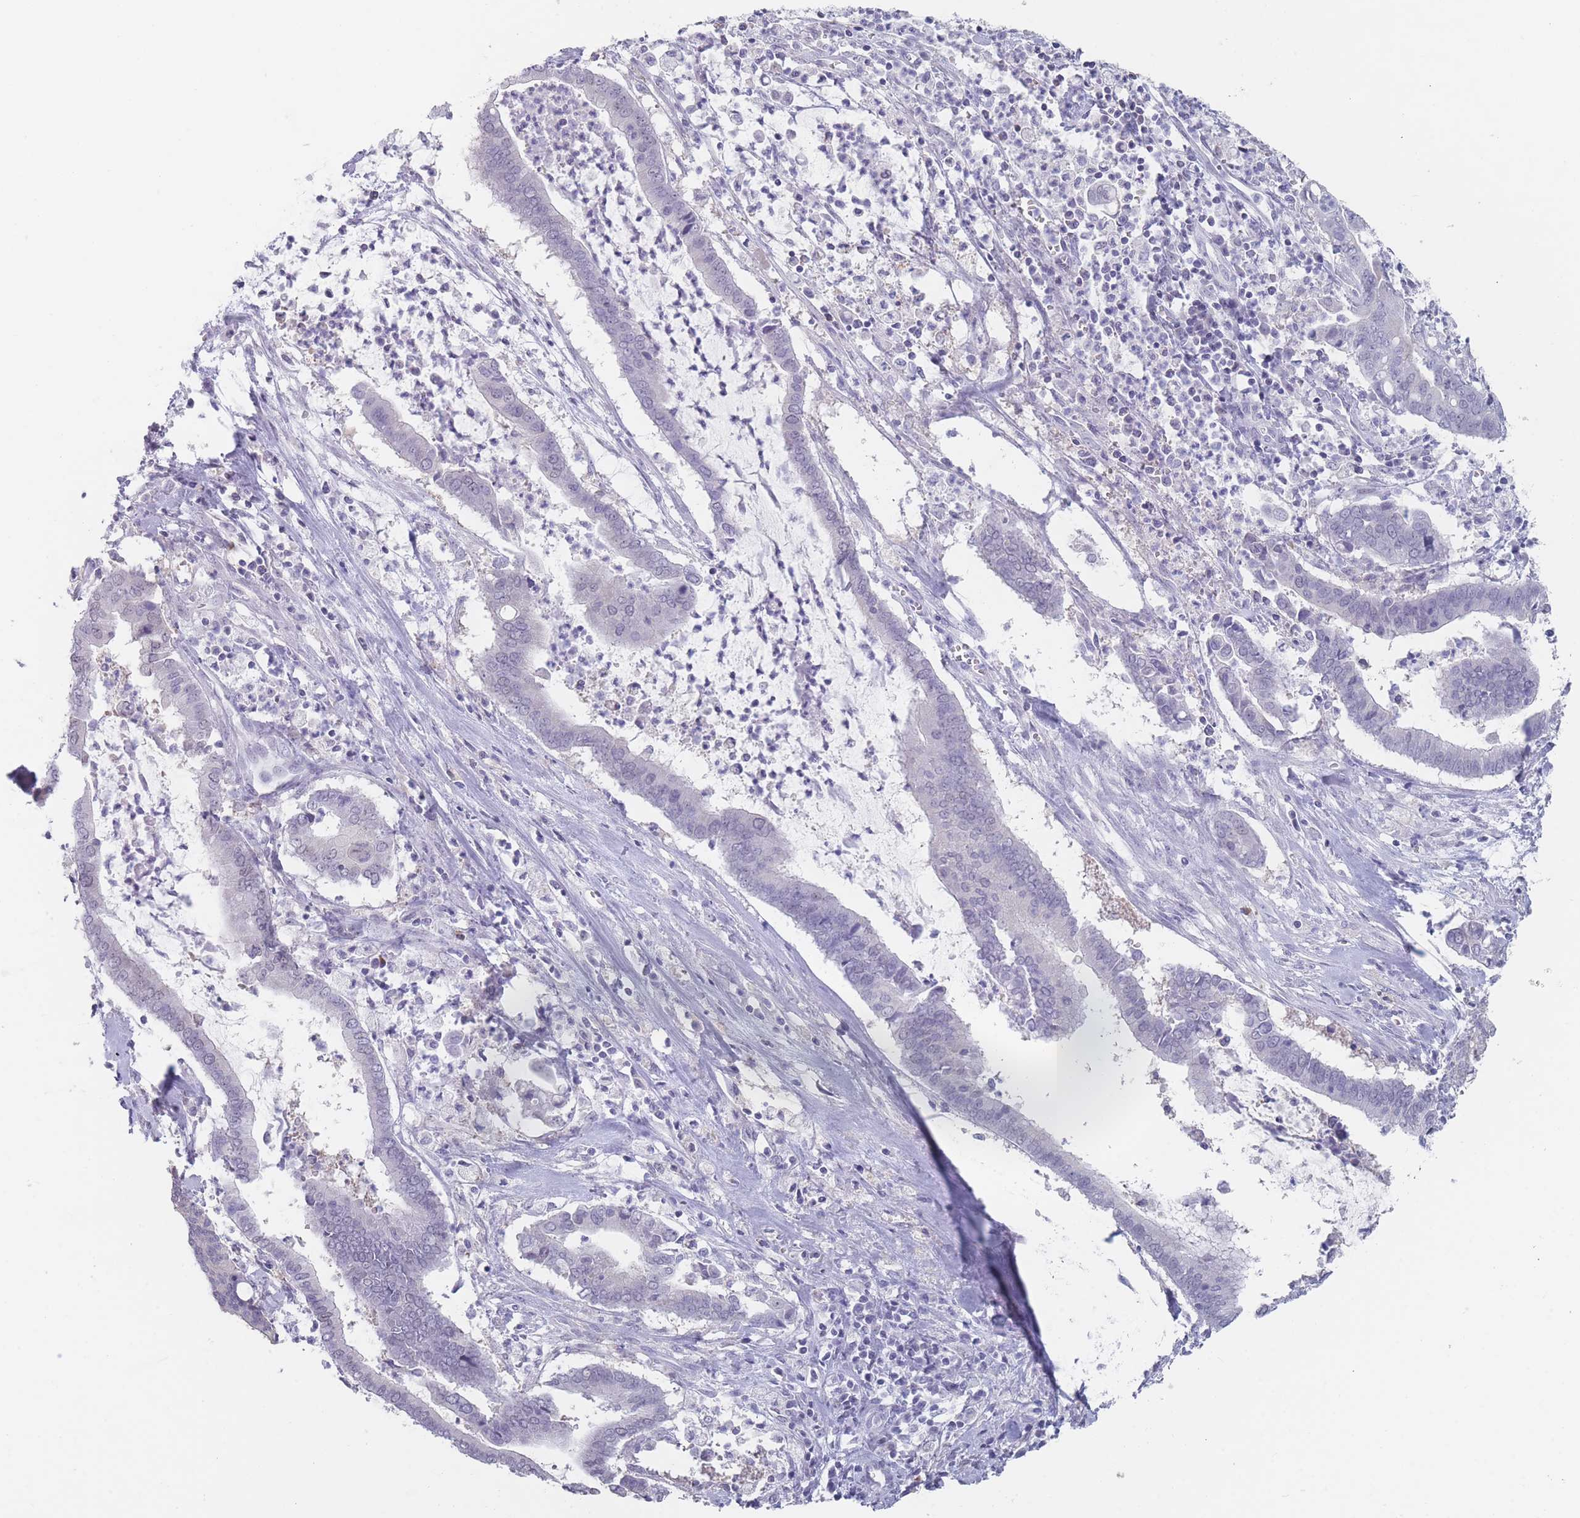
{"staining": {"intensity": "negative", "quantity": "none", "location": "none"}, "tissue": "cervical cancer", "cell_type": "Tumor cells", "image_type": "cancer", "snomed": [{"axis": "morphology", "description": "Adenocarcinoma, NOS"}, {"axis": "topography", "description": "Cervix"}], "caption": "The photomicrograph displays no significant positivity in tumor cells of adenocarcinoma (cervical). (Stains: DAB IHC with hematoxylin counter stain, Microscopy: brightfield microscopy at high magnification).", "gene": "CYP51A1", "patient": {"sex": "female", "age": 44}}